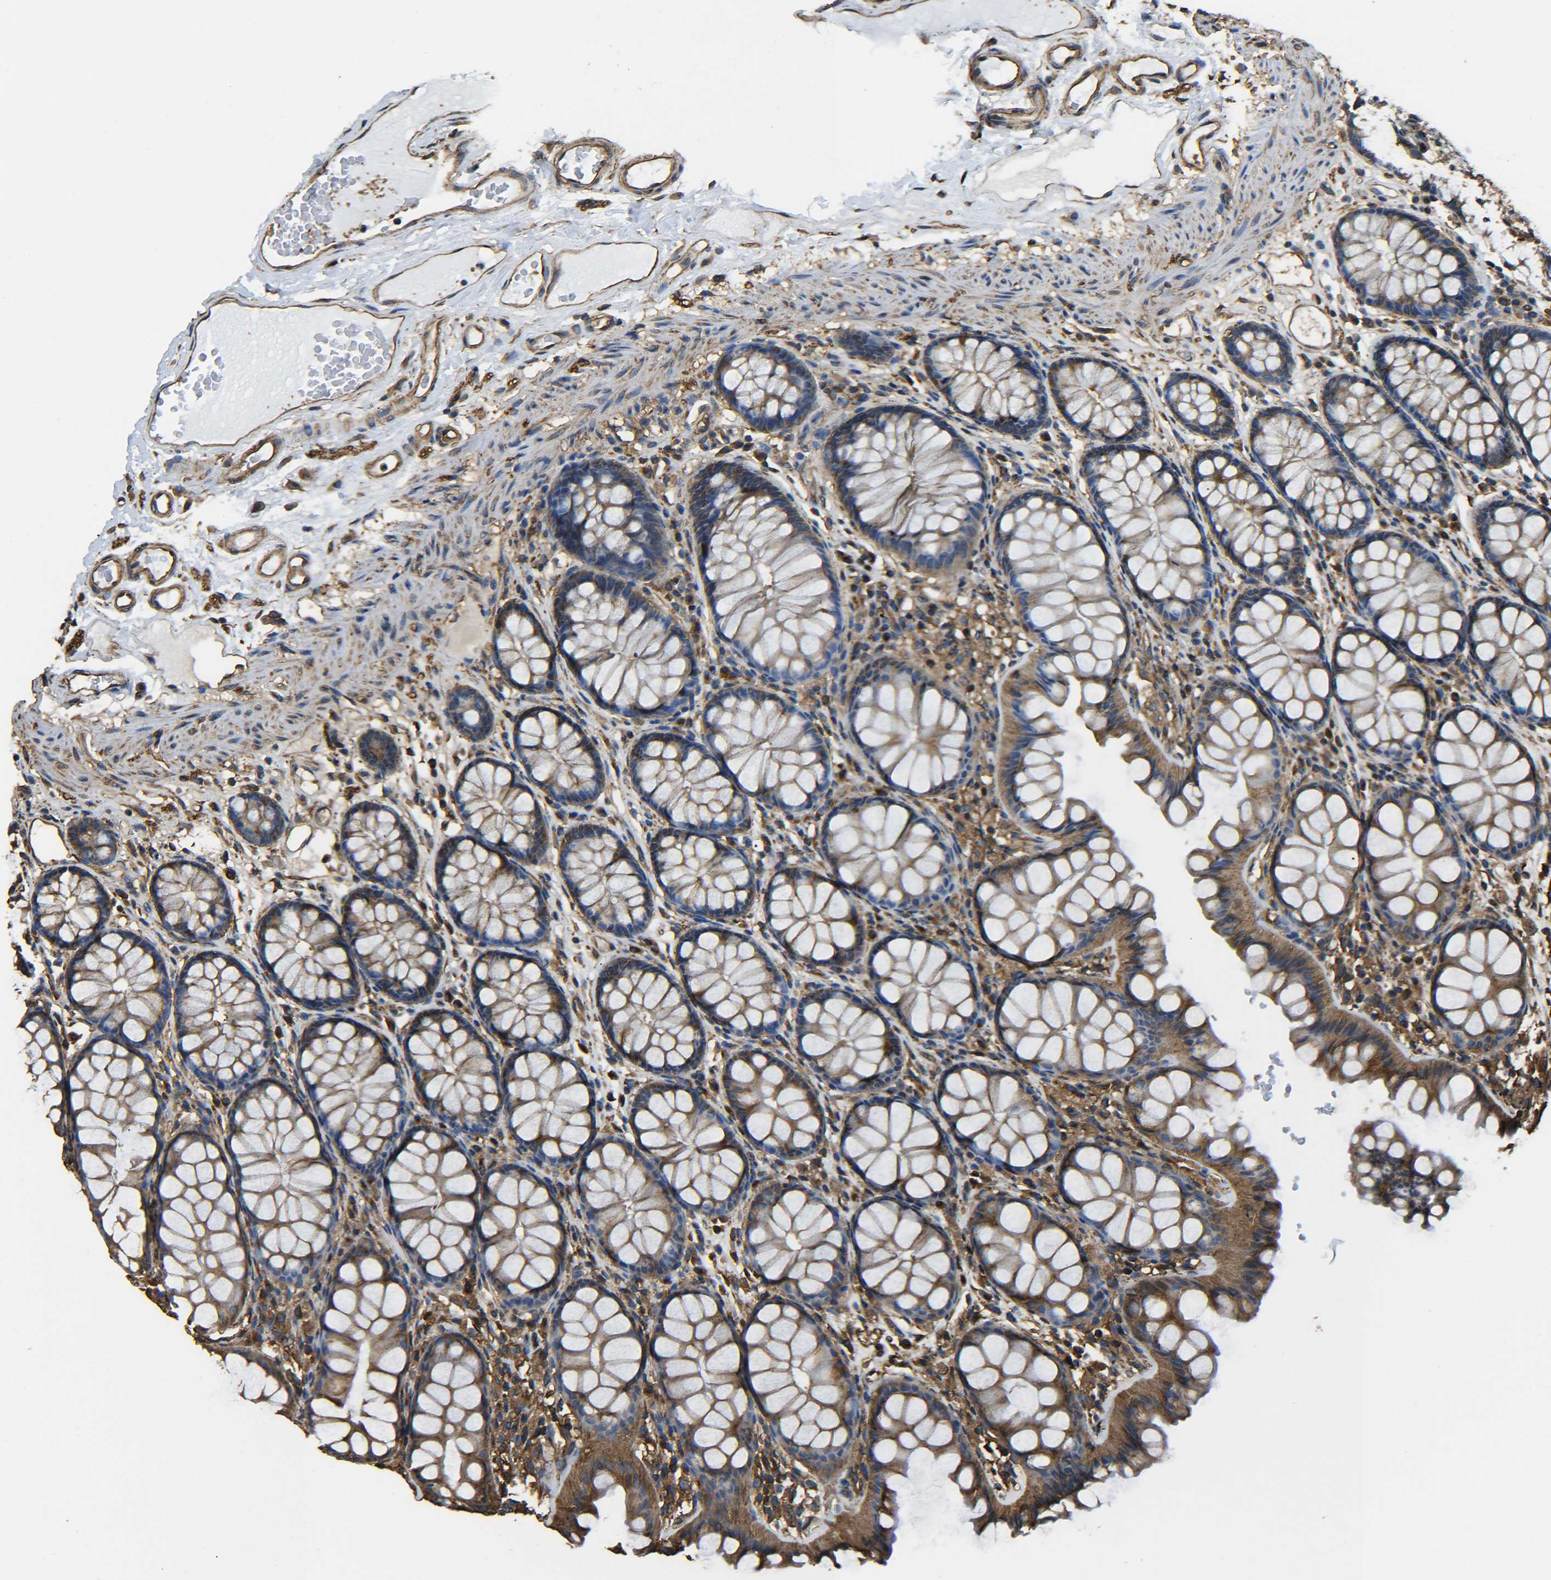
{"staining": {"intensity": "strong", "quantity": ">75%", "location": "cytoplasmic/membranous"}, "tissue": "colon", "cell_type": "Endothelial cells", "image_type": "normal", "snomed": [{"axis": "morphology", "description": "Normal tissue, NOS"}, {"axis": "topography", "description": "Colon"}], "caption": "Protein expression analysis of unremarkable human colon reveals strong cytoplasmic/membranous expression in about >75% of endothelial cells. The staining is performed using DAB (3,3'-diaminobenzidine) brown chromogen to label protein expression. The nuclei are counter-stained blue using hematoxylin.", "gene": "TUBB", "patient": {"sex": "female", "age": 55}}